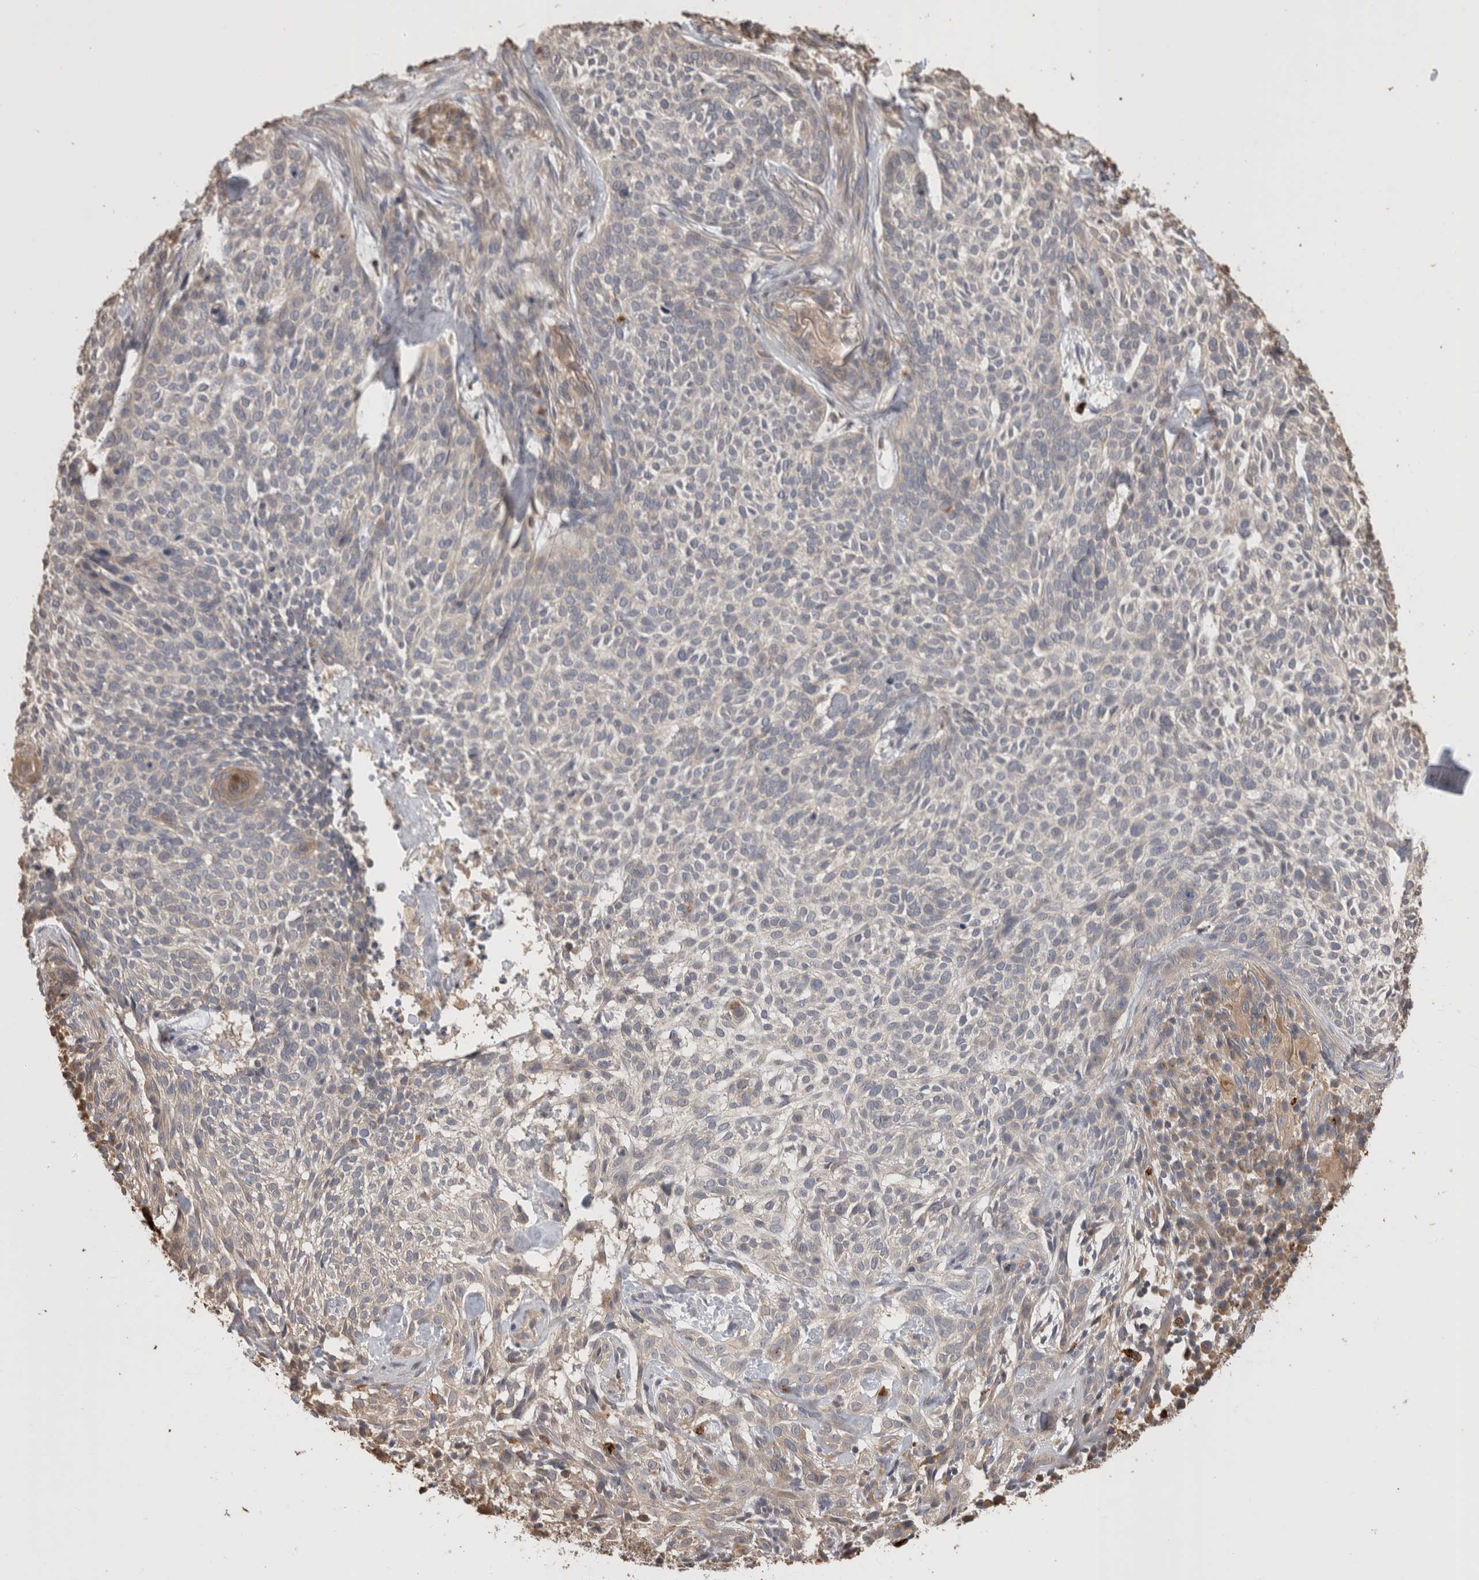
{"staining": {"intensity": "negative", "quantity": "none", "location": "none"}, "tissue": "skin cancer", "cell_type": "Tumor cells", "image_type": "cancer", "snomed": [{"axis": "morphology", "description": "Basal cell carcinoma"}, {"axis": "topography", "description": "Skin"}], "caption": "This photomicrograph is of basal cell carcinoma (skin) stained with immunohistochemistry (IHC) to label a protein in brown with the nuclei are counter-stained blue. There is no staining in tumor cells.", "gene": "CLIP1", "patient": {"sex": "female", "age": 64}}